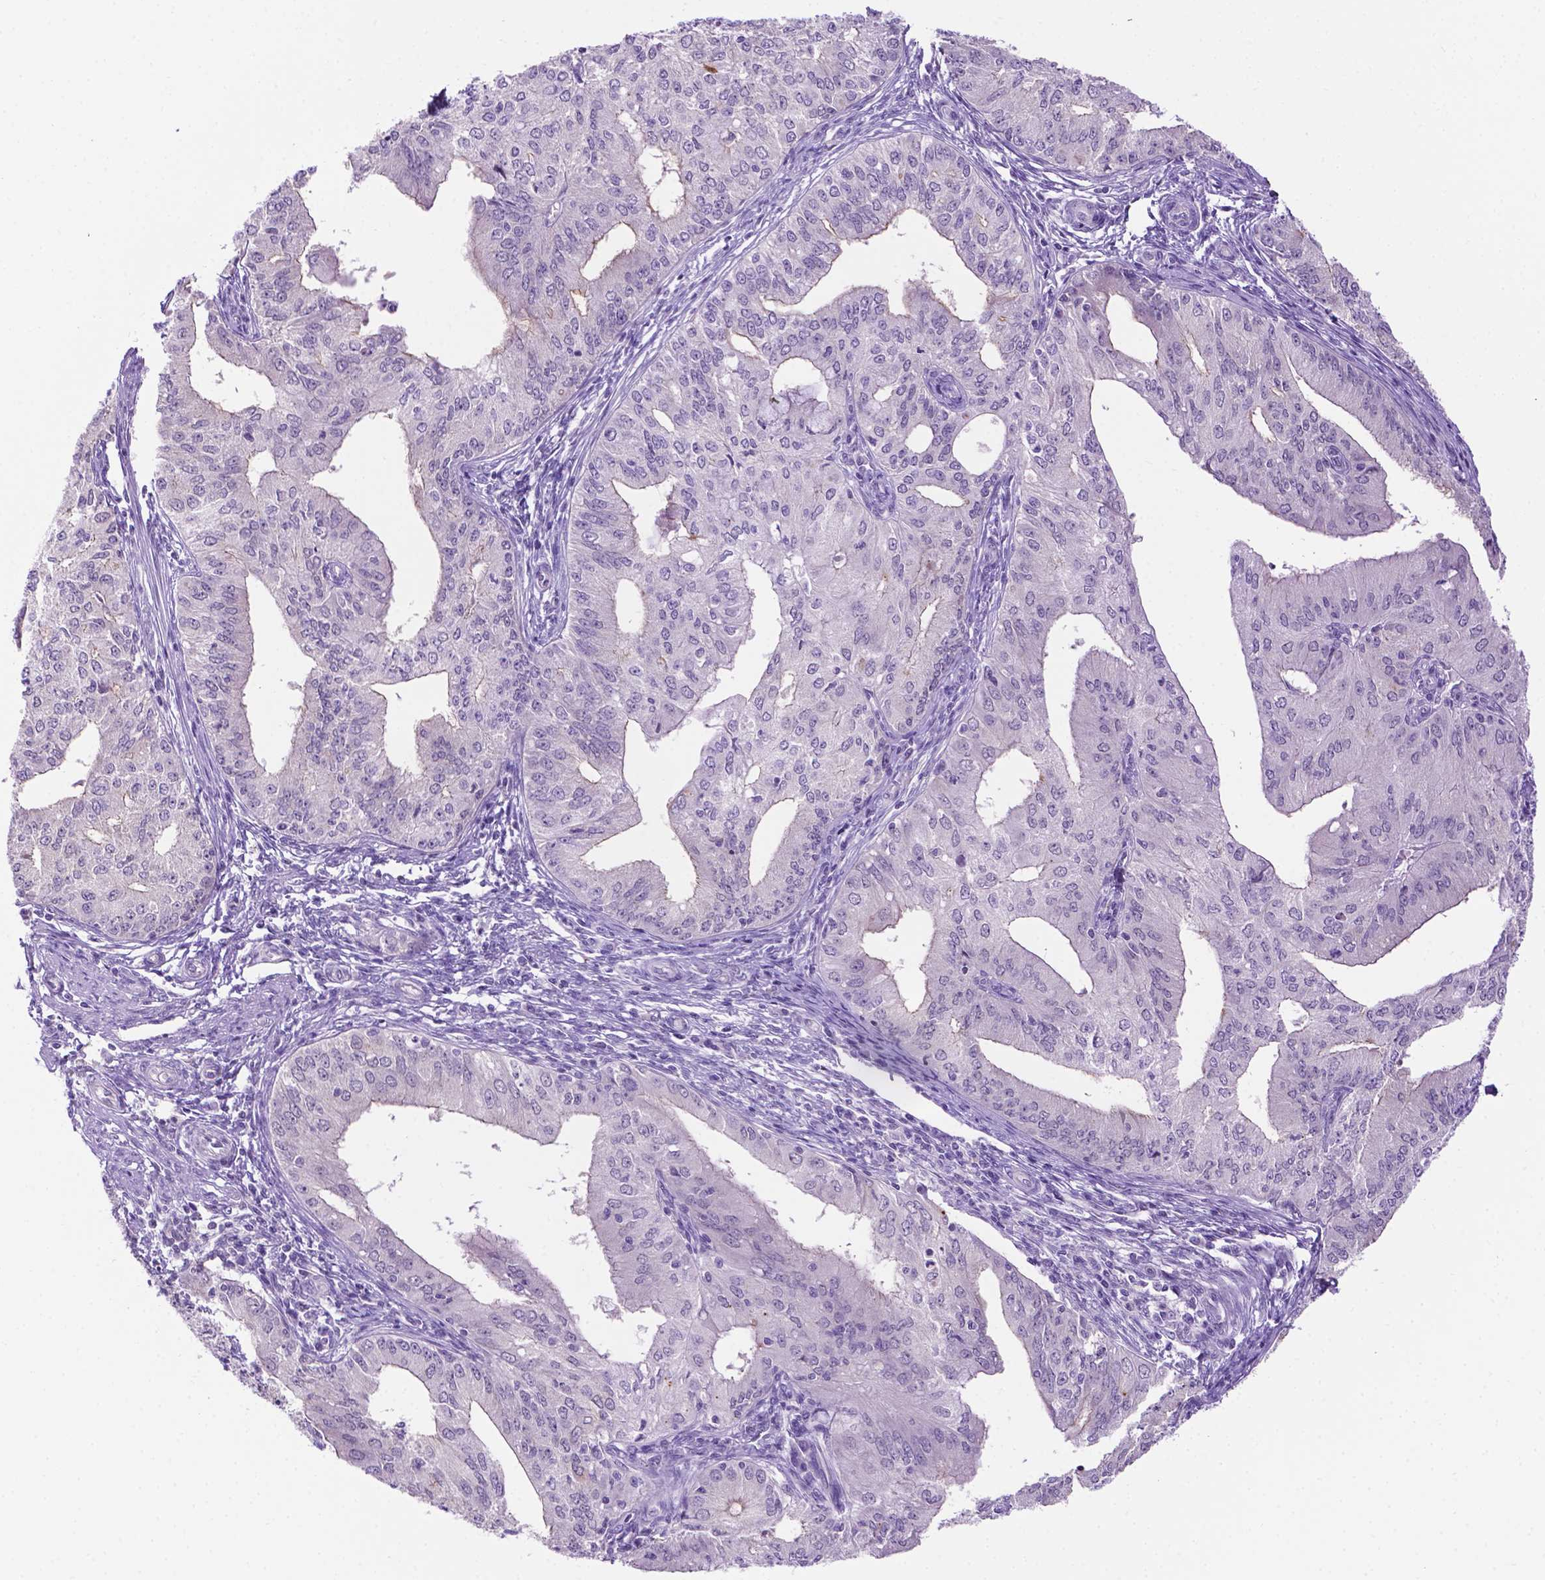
{"staining": {"intensity": "negative", "quantity": "none", "location": "none"}, "tissue": "endometrial cancer", "cell_type": "Tumor cells", "image_type": "cancer", "snomed": [{"axis": "morphology", "description": "Adenocarcinoma, NOS"}, {"axis": "topography", "description": "Endometrium"}], "caption": "Tumor cells show no significant protein expression in endometrial adenocarcinoma.", "gene": "MMP27", "patient": {"sex": "female", "age": 50}}